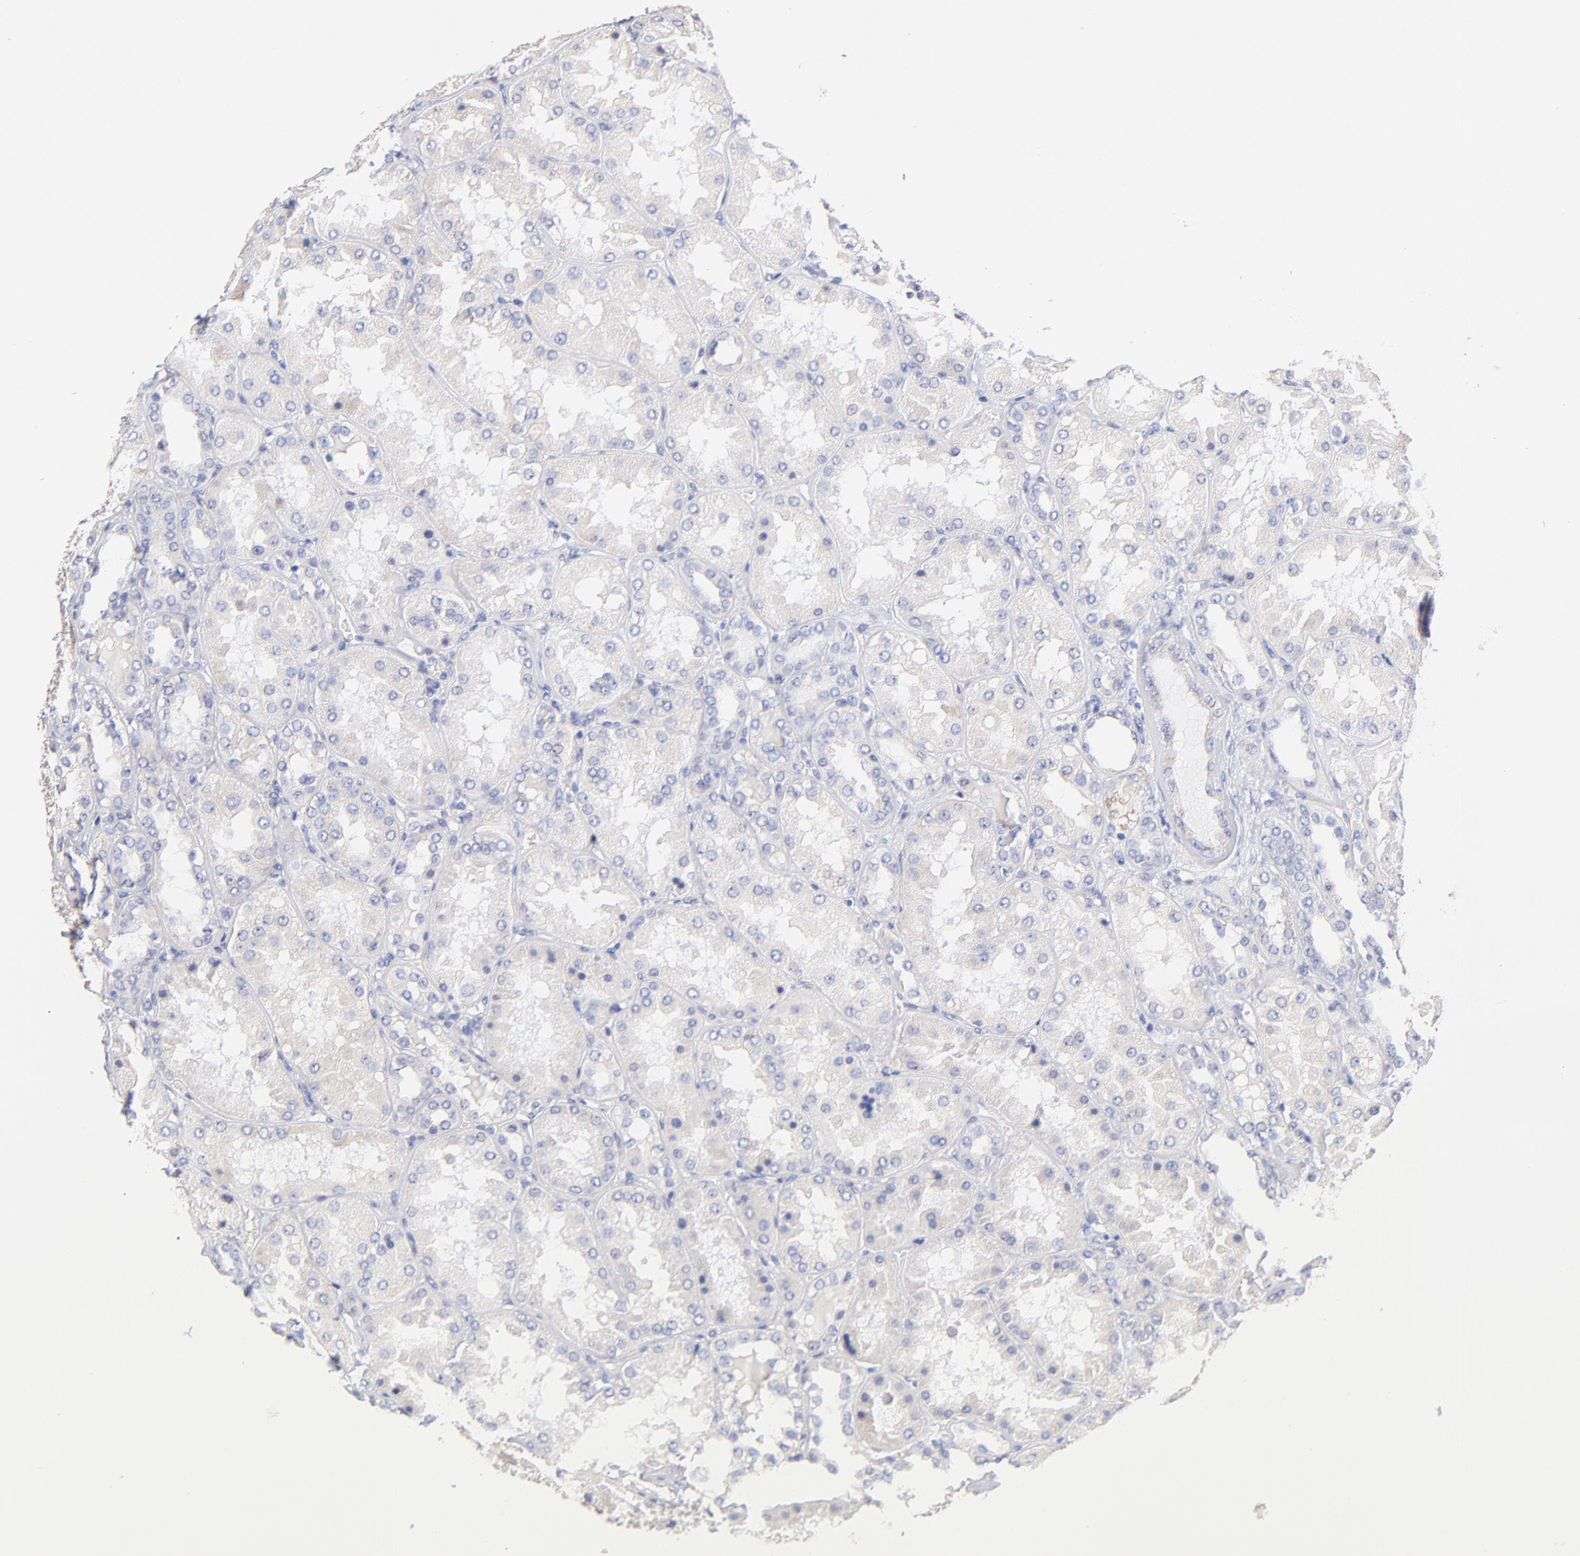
{"staining": {"intensity": "weak", "quantity": ">75%", "location": "cytoplasmic/membranous"}, "tissue": "kidney", "cell_type": "Cells in glomeruli", "image_type": "normal", "snomed": [{"axis": "morphology", "description": "Normal tissue, NOS"}, {"axis": "topography", "description": "Kidney"}], "caption": "A low amount of weak cytoplasmic/membranous expression is seen in approximately >75% of cells in glomeruli in normal kidney.", "gene": "TNFRSF13C", "patient": {"sex": "female", "age": 56}}